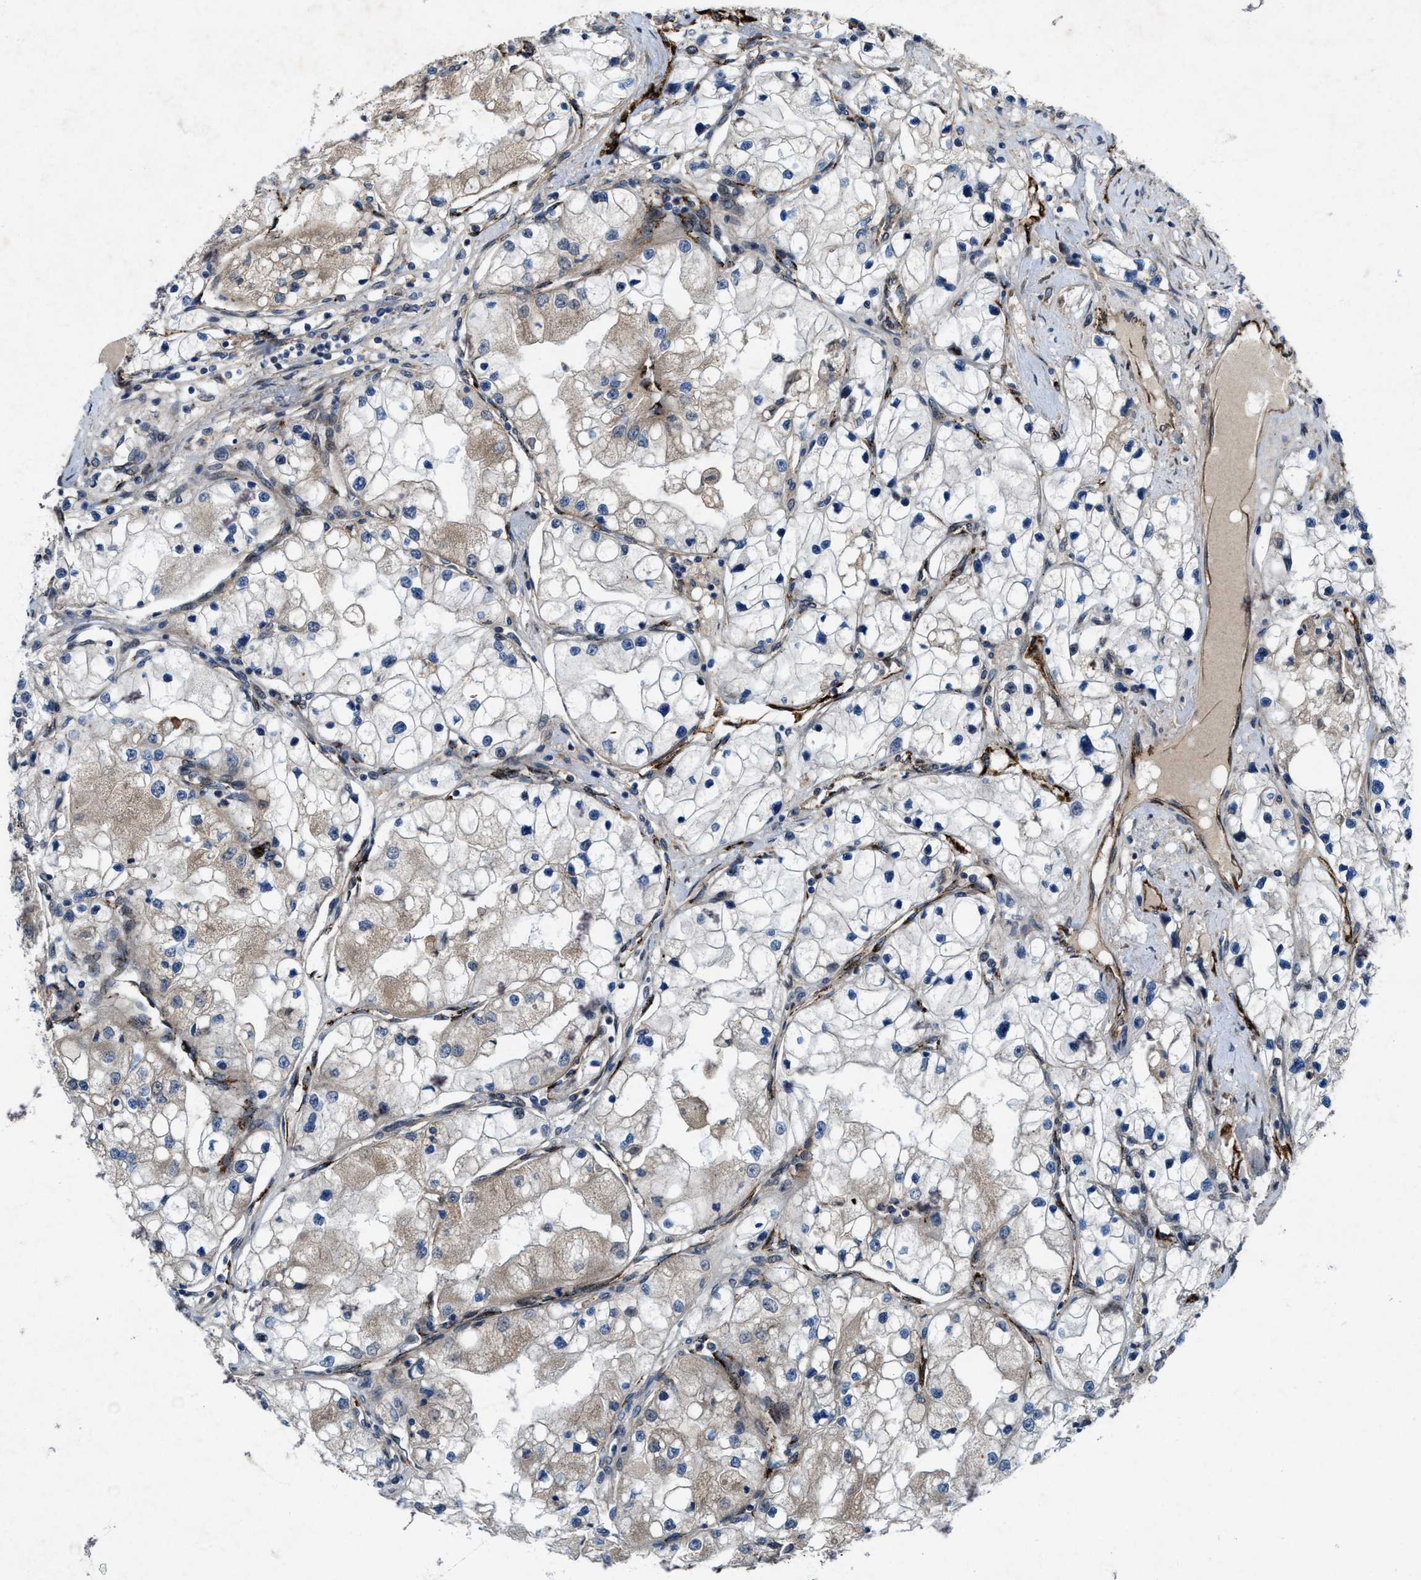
{"staining": {"intensity": "weak", "quantity": "<25%", "location": "cytoplasmic/membranous"}, "tissue": "renal cancer", "cell_type": "Tumor cells", "image_type": "cancer", "snomed": [{"axis": "morphology", "description": "Adenocarcinoma, NOS"}, {"axis": "topography", "description": "Kidney"}], "caption": "Adenocarcinoma (renal) was stained to show a protein in brown. There is no significant expression in tumor cells.", "gene": "URGCP", "patient": {"sex": "male", "age": 68}}